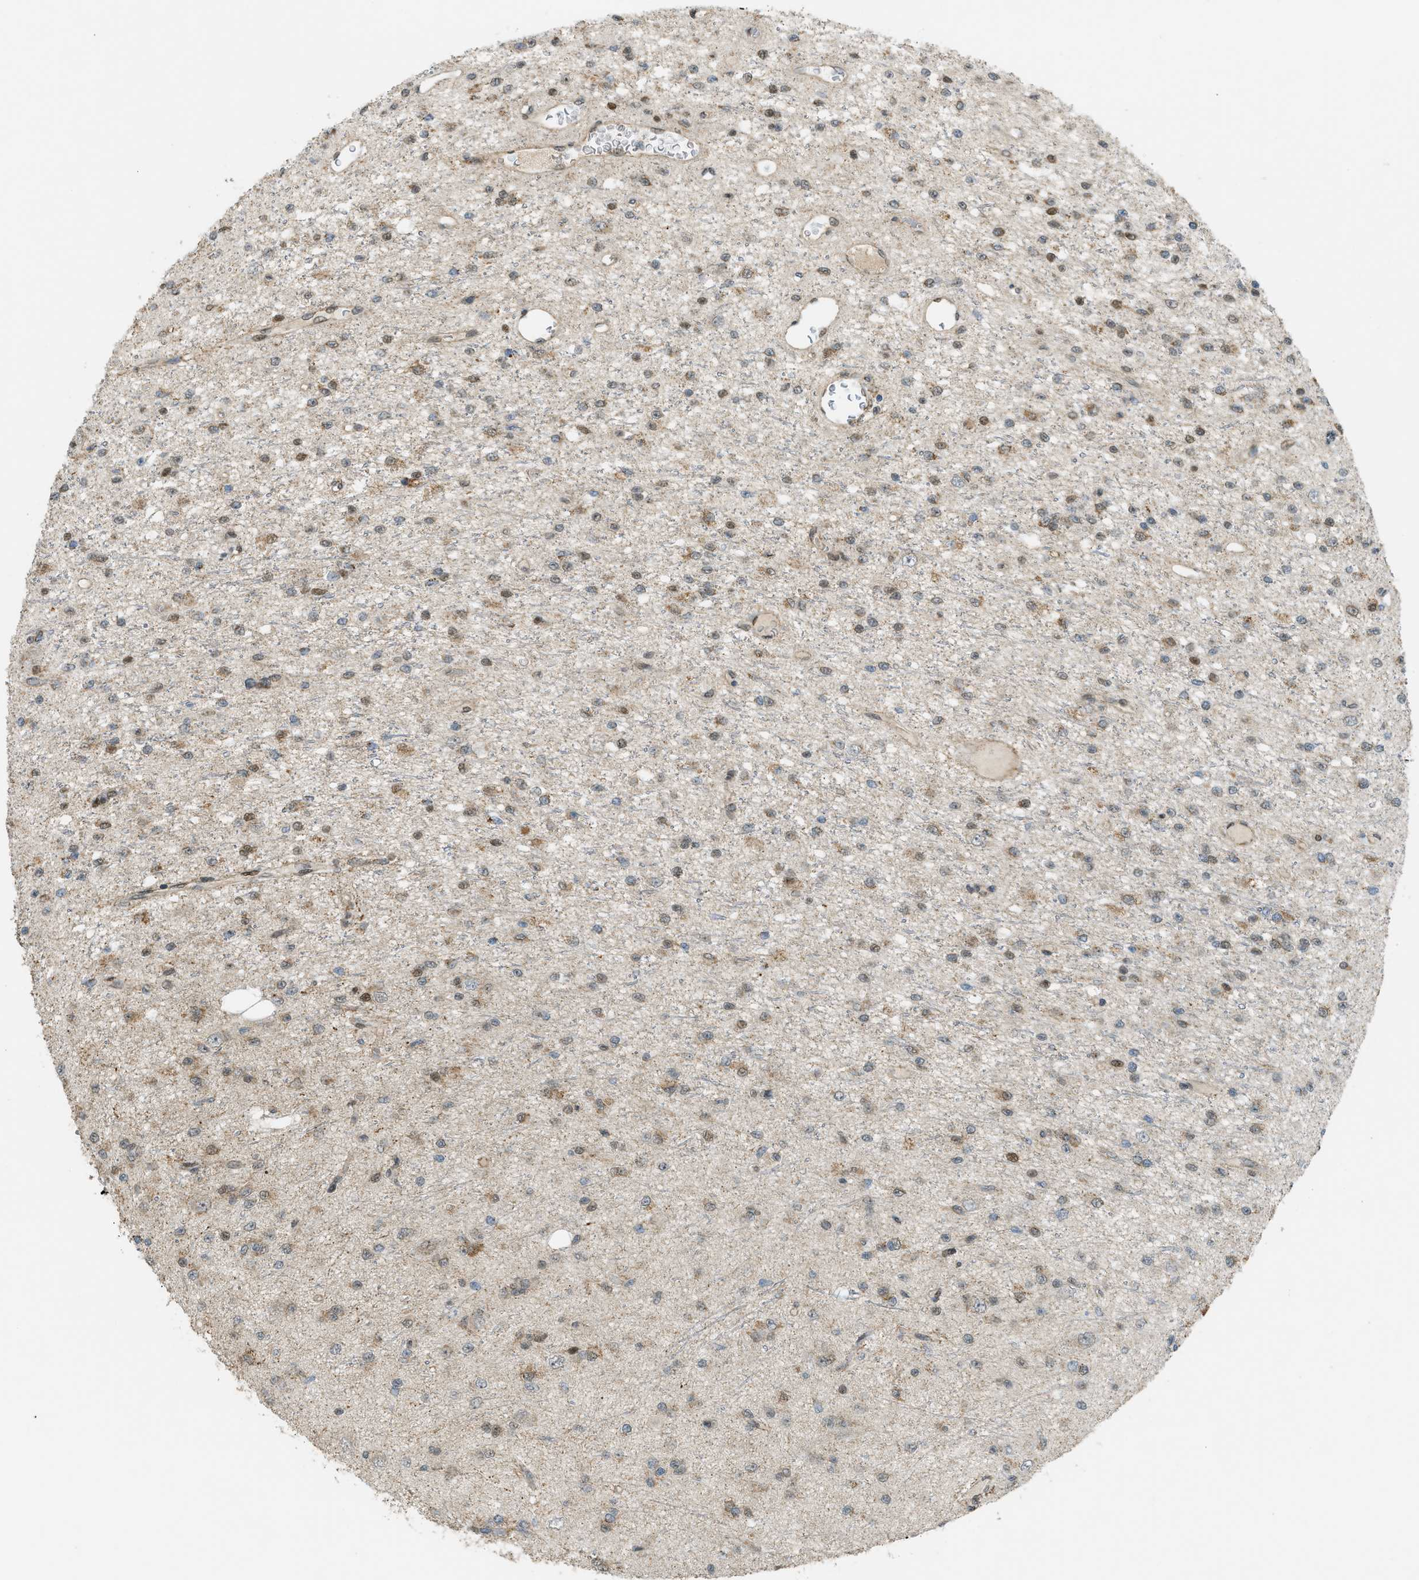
{"staining": {"intensity": "weak", "quantity": ">75%", "location": "nuclear"}, "tissue": "glioma", "cell_type": "Tumor cells", "image_type": "cancer", "snomed": [{"axis": "morphology", "description": "Glioma, malignant, Low grade"}, {"axis": "topography", "description": "Brain"}], "caption": "Immunohistochemistry of human glioma shows low levels of weak nuclear positivity in approximately >75% of tumor cells. The staining is performed using DAB (3,3'-diaminobenzidine) brown chromogen to label protein expression. The nuclei are counter-stained blue using hematoxylin.", "gene": "CCDC186", "patient": {"sex": "male", "age": 38}}